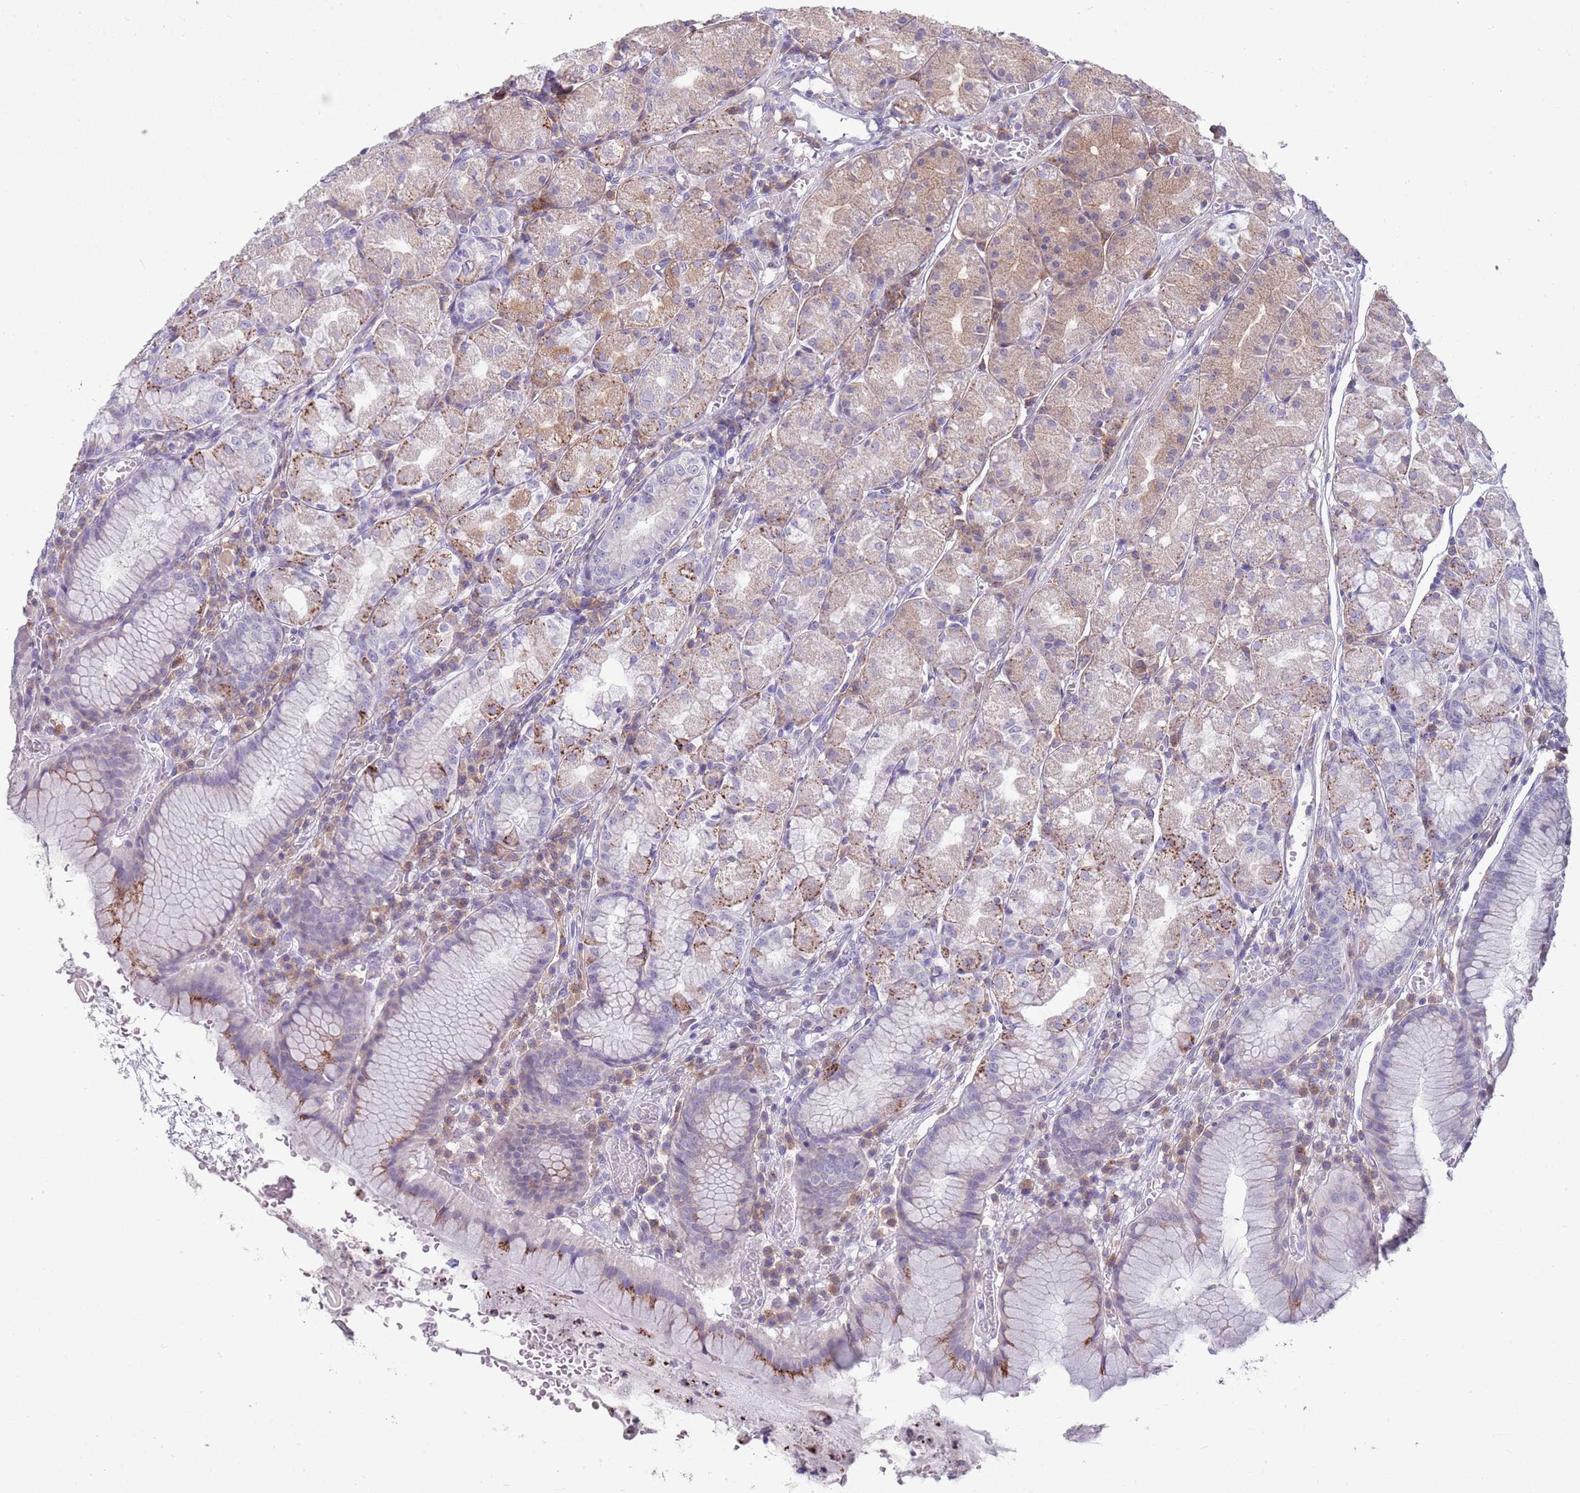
{"staining": {"intensity": "moderate", "quantity": "25%-75%", "location": "cytoplasmic/membranous"}, "tissue": "stomach", "cell_type": "Glandular cells", "image_type": "normal", "snomed": [{"axis": "morphology", "description": "Normal tissue, NOS"}, {"axis": "topography", "description": "Stomach"}], "caption": "IHC (DAB (3,3'-diaminobenzidine)) staining of normal stomach exhibits moderate cytoplasmic/membranous protein expression in about 25%-75% of glandular cells. The protein is stained brown, and the nuclei are stained in blue (DAB (3,3'-diaminobenzidine) IHC with brightfield microscopy, high magnification).", "gene": "ACSBG1", "patient": {"sex": "male", "age": 55}}